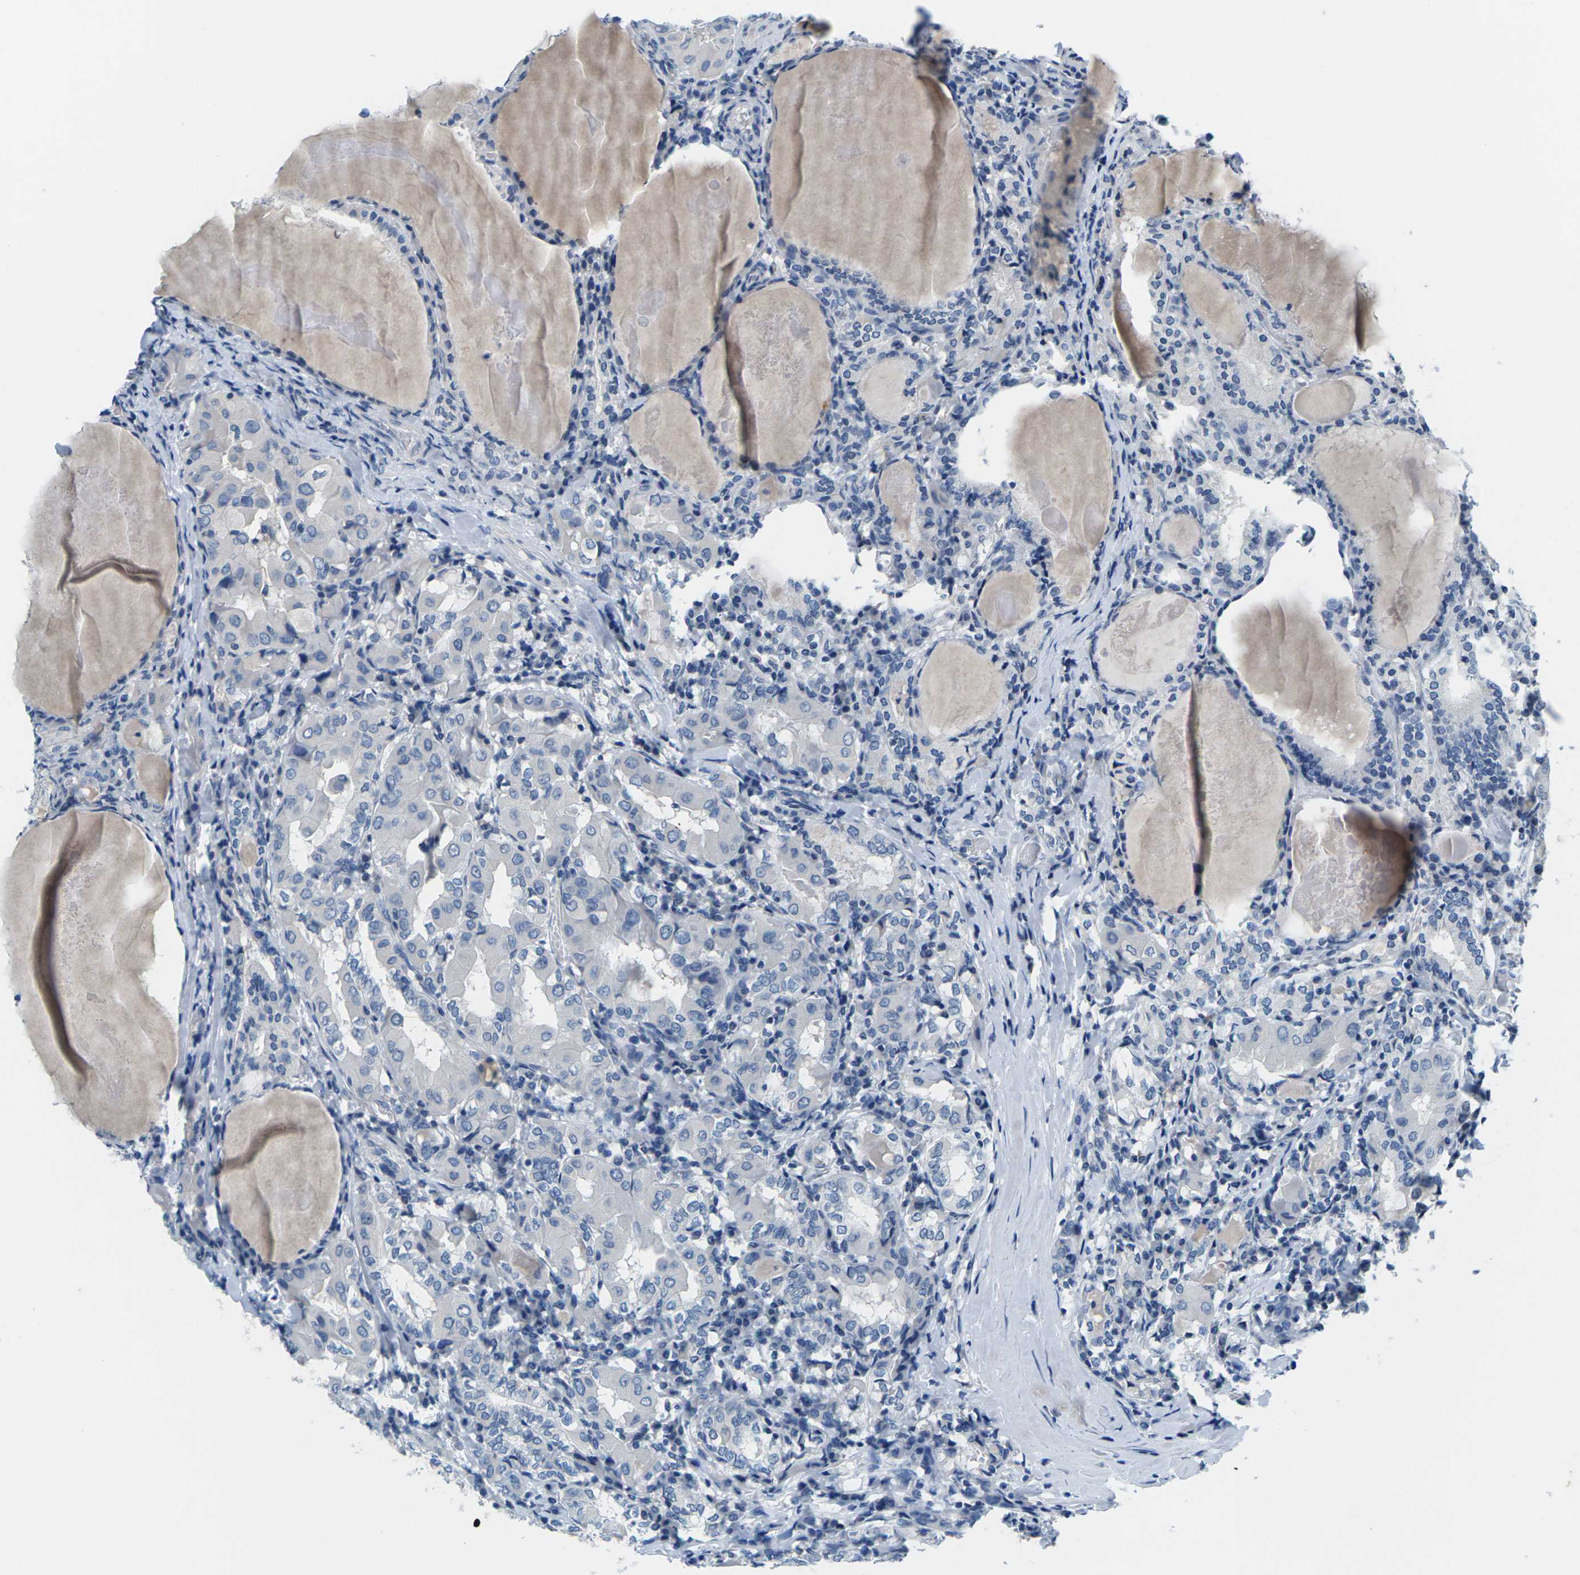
{"staining": {"intensity": "negative", "quantity": "none", "location": "none"}, "tissue": "thyroid cancer", "cell_type": "Tumor cells", "image_type": "cancer", "snomed": [{"axis": "morphology", "description": "Papillary adenocarcinoma, NOS"}, {"axis": "topography", "description": "Thyroid gland"}], "caption": "Image shows no significant protein positivity in tumor cells of thyroid papillary adenocarcinoma. (DAB (3,3'-diaminobenzidine) immunohistochemistry visualized using brightfield microscopy, high magnification).", "gene": "UMOD", "patient": {"sex": "female", "age": 42}}